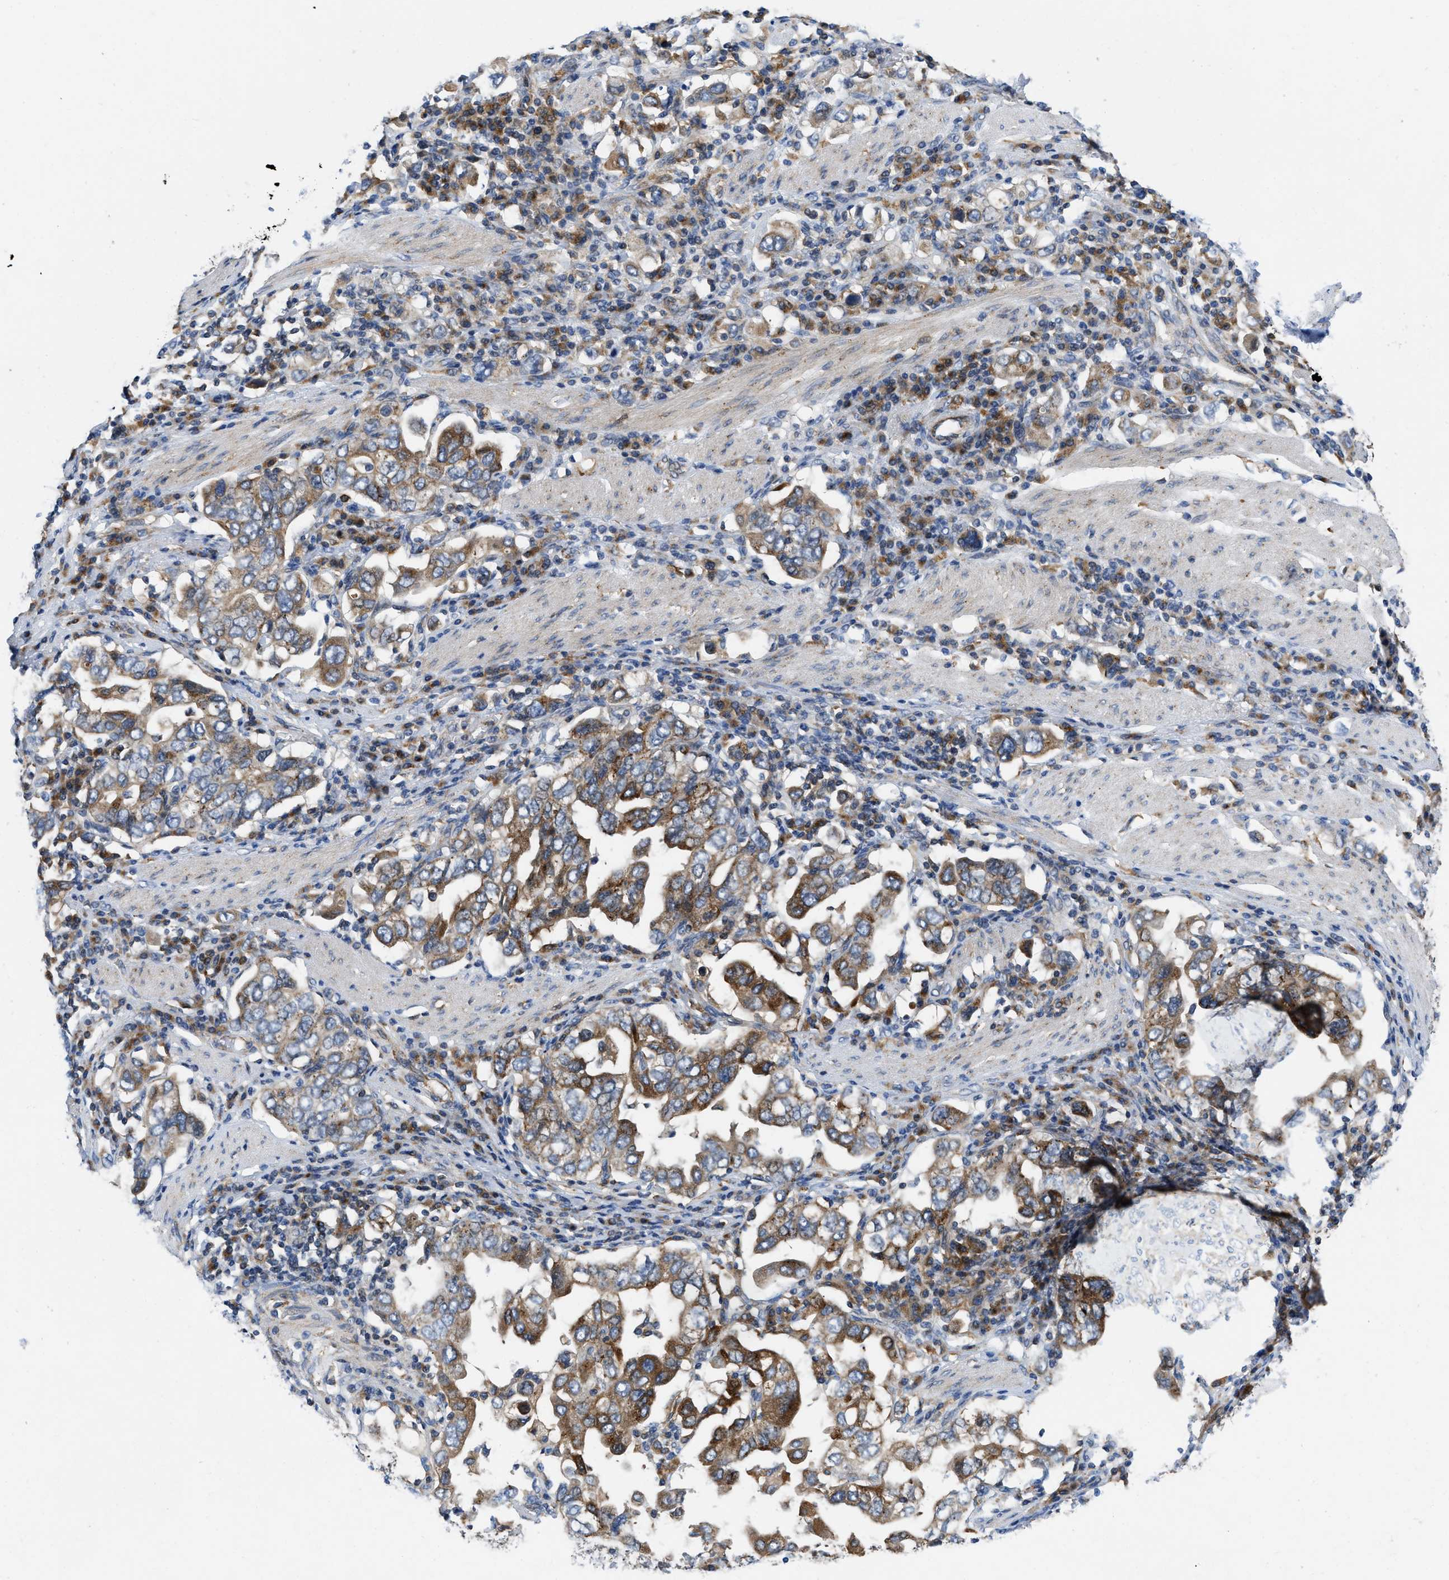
{"staining": {"intensity": "moderate", "quantity": ">75%", "location": "cytoplasmic/membranous"}, "tissue": "stomach cancer", "cell_type": "Tumor cells", "image_type": "cancer", "snomed": [{"axis": "morphology", "description": "Adenocarcinoma, NOS"}, {"axis": "topography", "description": "Stomach, upper"}], "caption": "Protein staining by immunohistochemistry (IHC) demonstrates moderate cytoplasmic/membranous staining in approximately >75% of tumor cells in adenocarcinoma (stomach).", "gene": "ENPP4", "patient": {"sex": "male", "age": 62}}